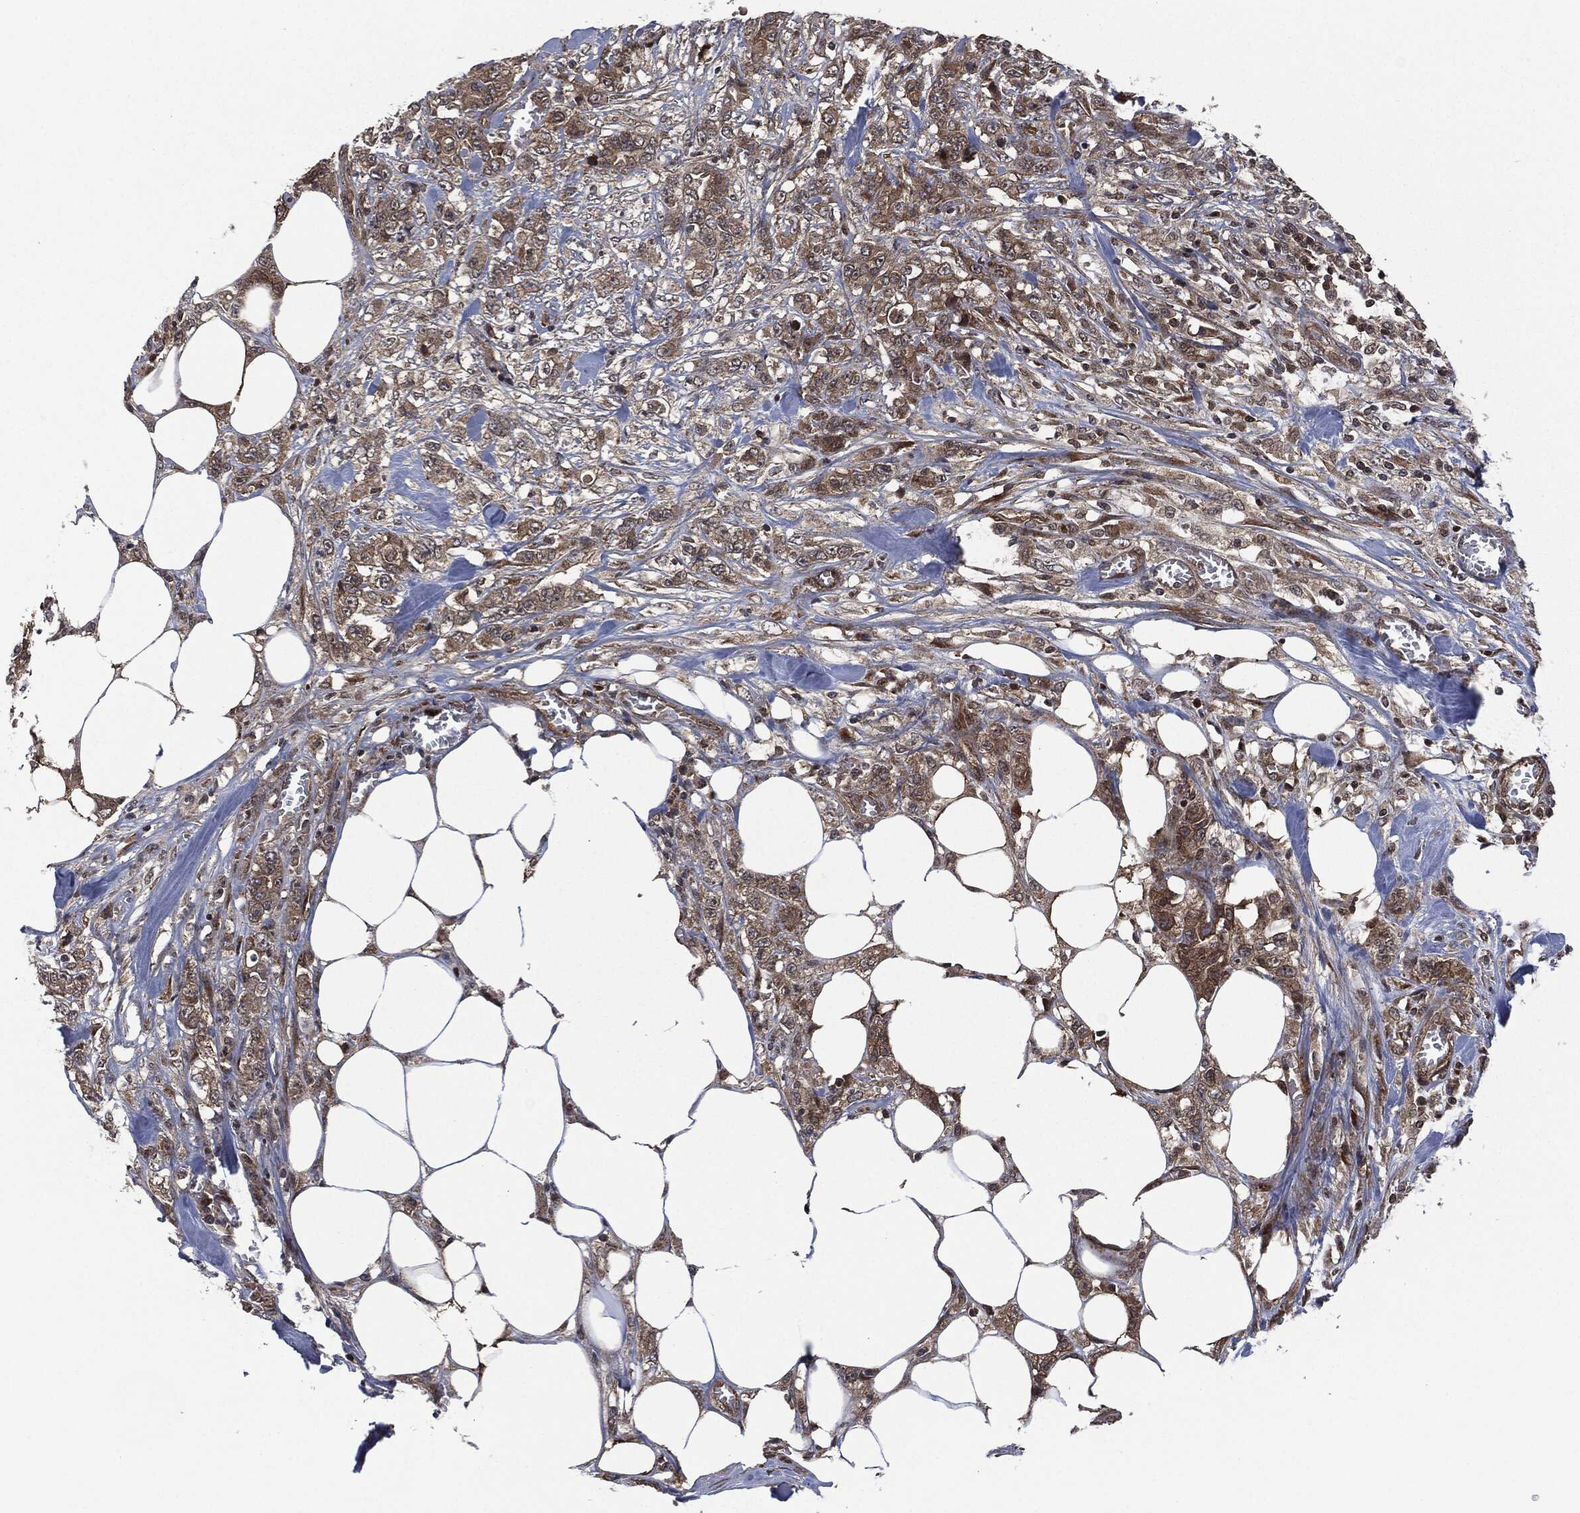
{"staining": {"intensity": "moderate", "quantity": "25%-75%", "location": "cytoplasmic/membranous"}, "tissue": "colorectal cancer", "cell_type": "Tumor cells", "image_type": "cancer", "snomed": [{"axis": "morphology", "description": "Adenocarcinoma, NOS"}, {"axis": "topography", "description": "Colon"}], "caption": "This is a histology image of IHC staining of adenocarcinoma (colorectal), which shows moderate positivity in the cytoplasmic/membranous of tumor cells.", "gene": "HRAS", "patient": {"sex": "female", "age": 48}}